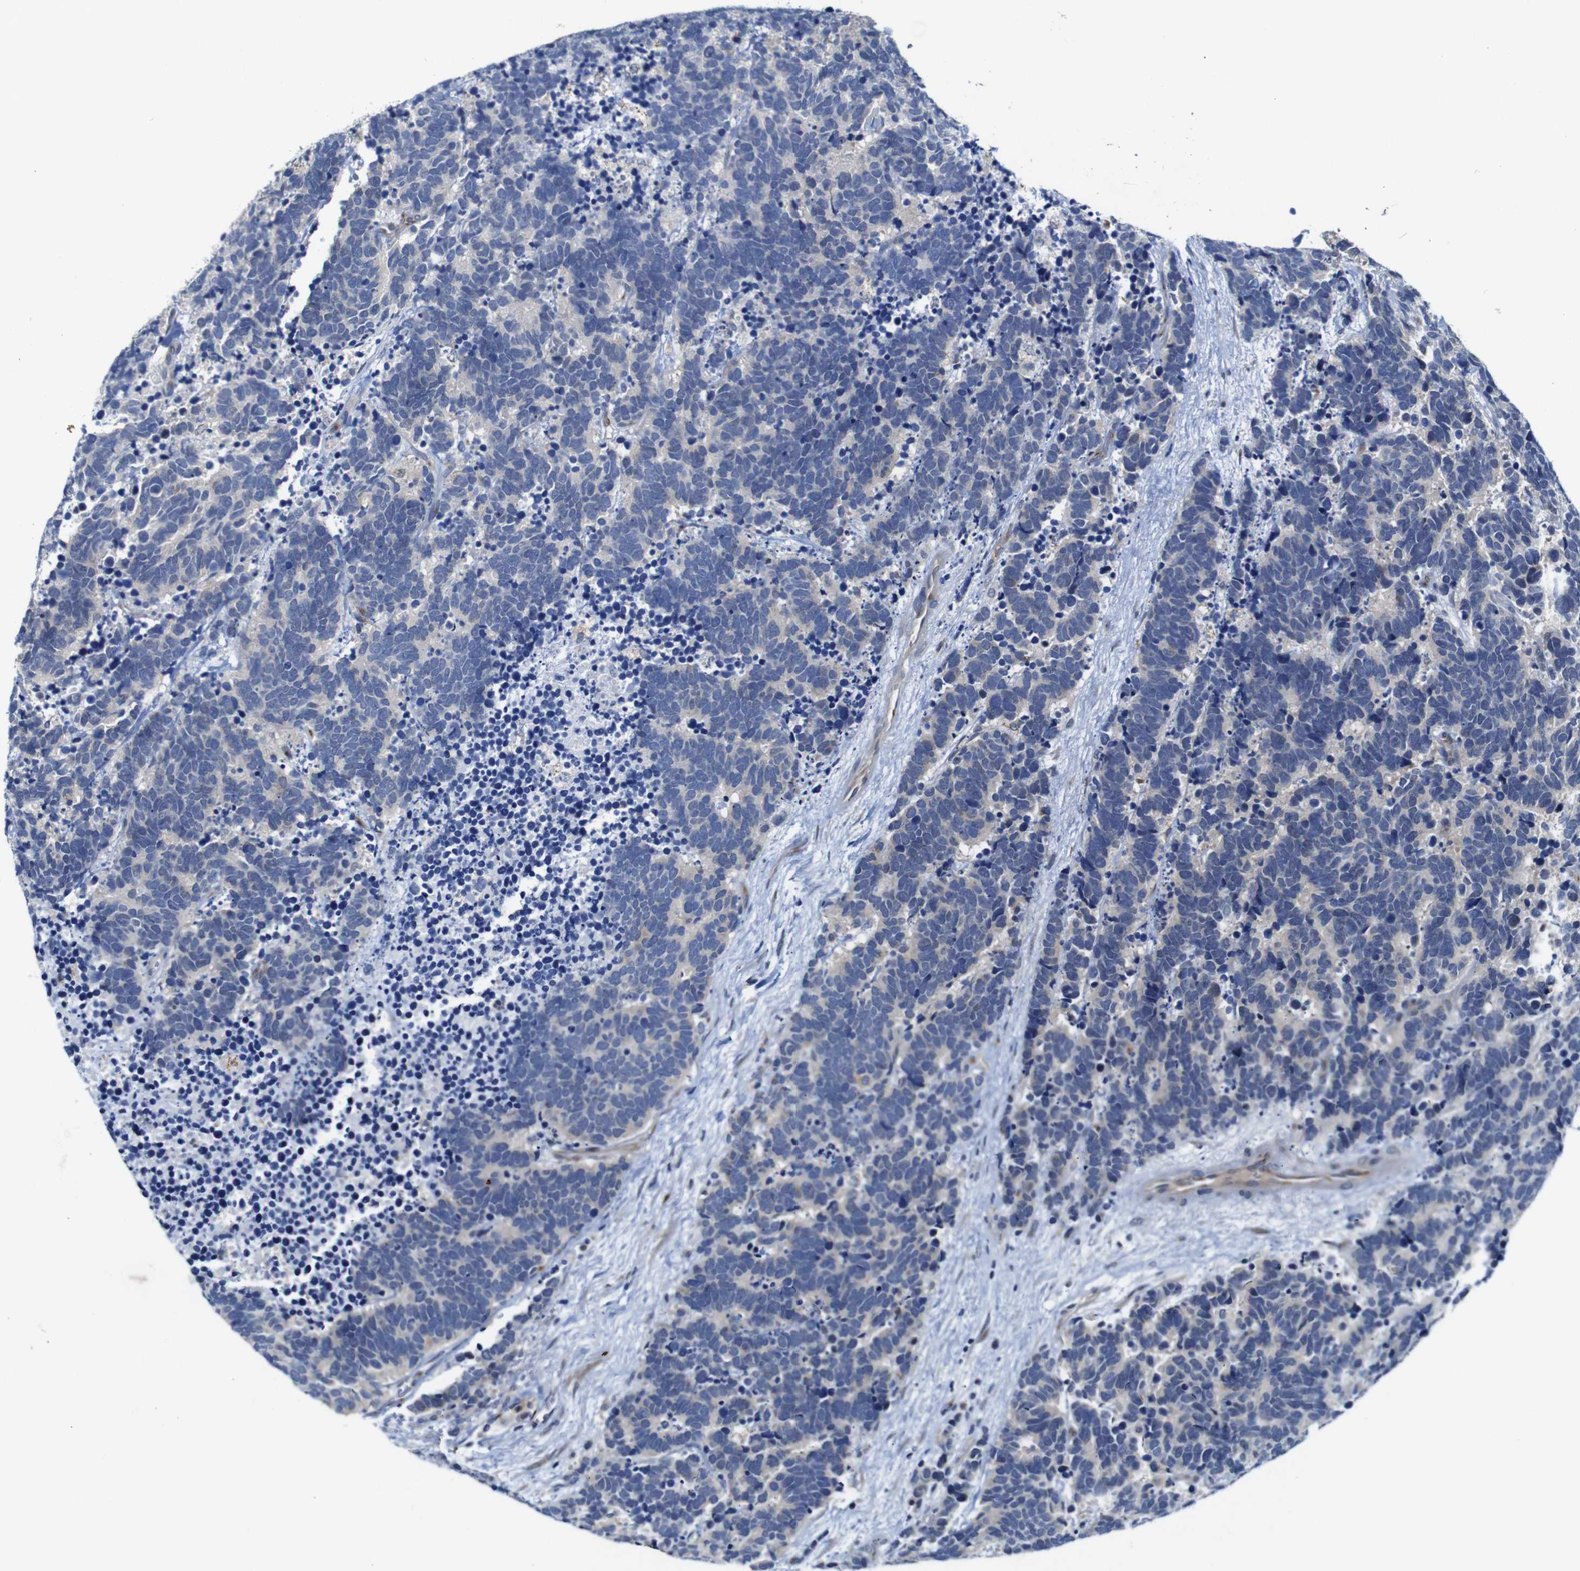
{"staining": {"intensity": "negative", "quantity": "none", "location": "none"}, "tissue": "carcinoid", "cell_type": "Tumor cells", "image_type": "cancer", "snomed": [{"axis": "morphology", "description": "Carcinoma, NOS"}, {"axis": "morphology", "description": "Carcinoid, malignant, NOS"}, {"axis": "topography", "description": "Urinary bladder"}], "caption": "High magnification brightfield microscopy of carcinoma stained with DAB (3,3'-diaminobenzidine) (brown) and counterstained with hematoxylin (blue): tumor cells show no significant positivity. The staining is performed using DAB (3,3'-diaminobenzidine) brown chromogen with nuclei counter-stained in using hematoxylin.", "gene": "FURIN", "patient": {"sex": "male", "age": 57}}